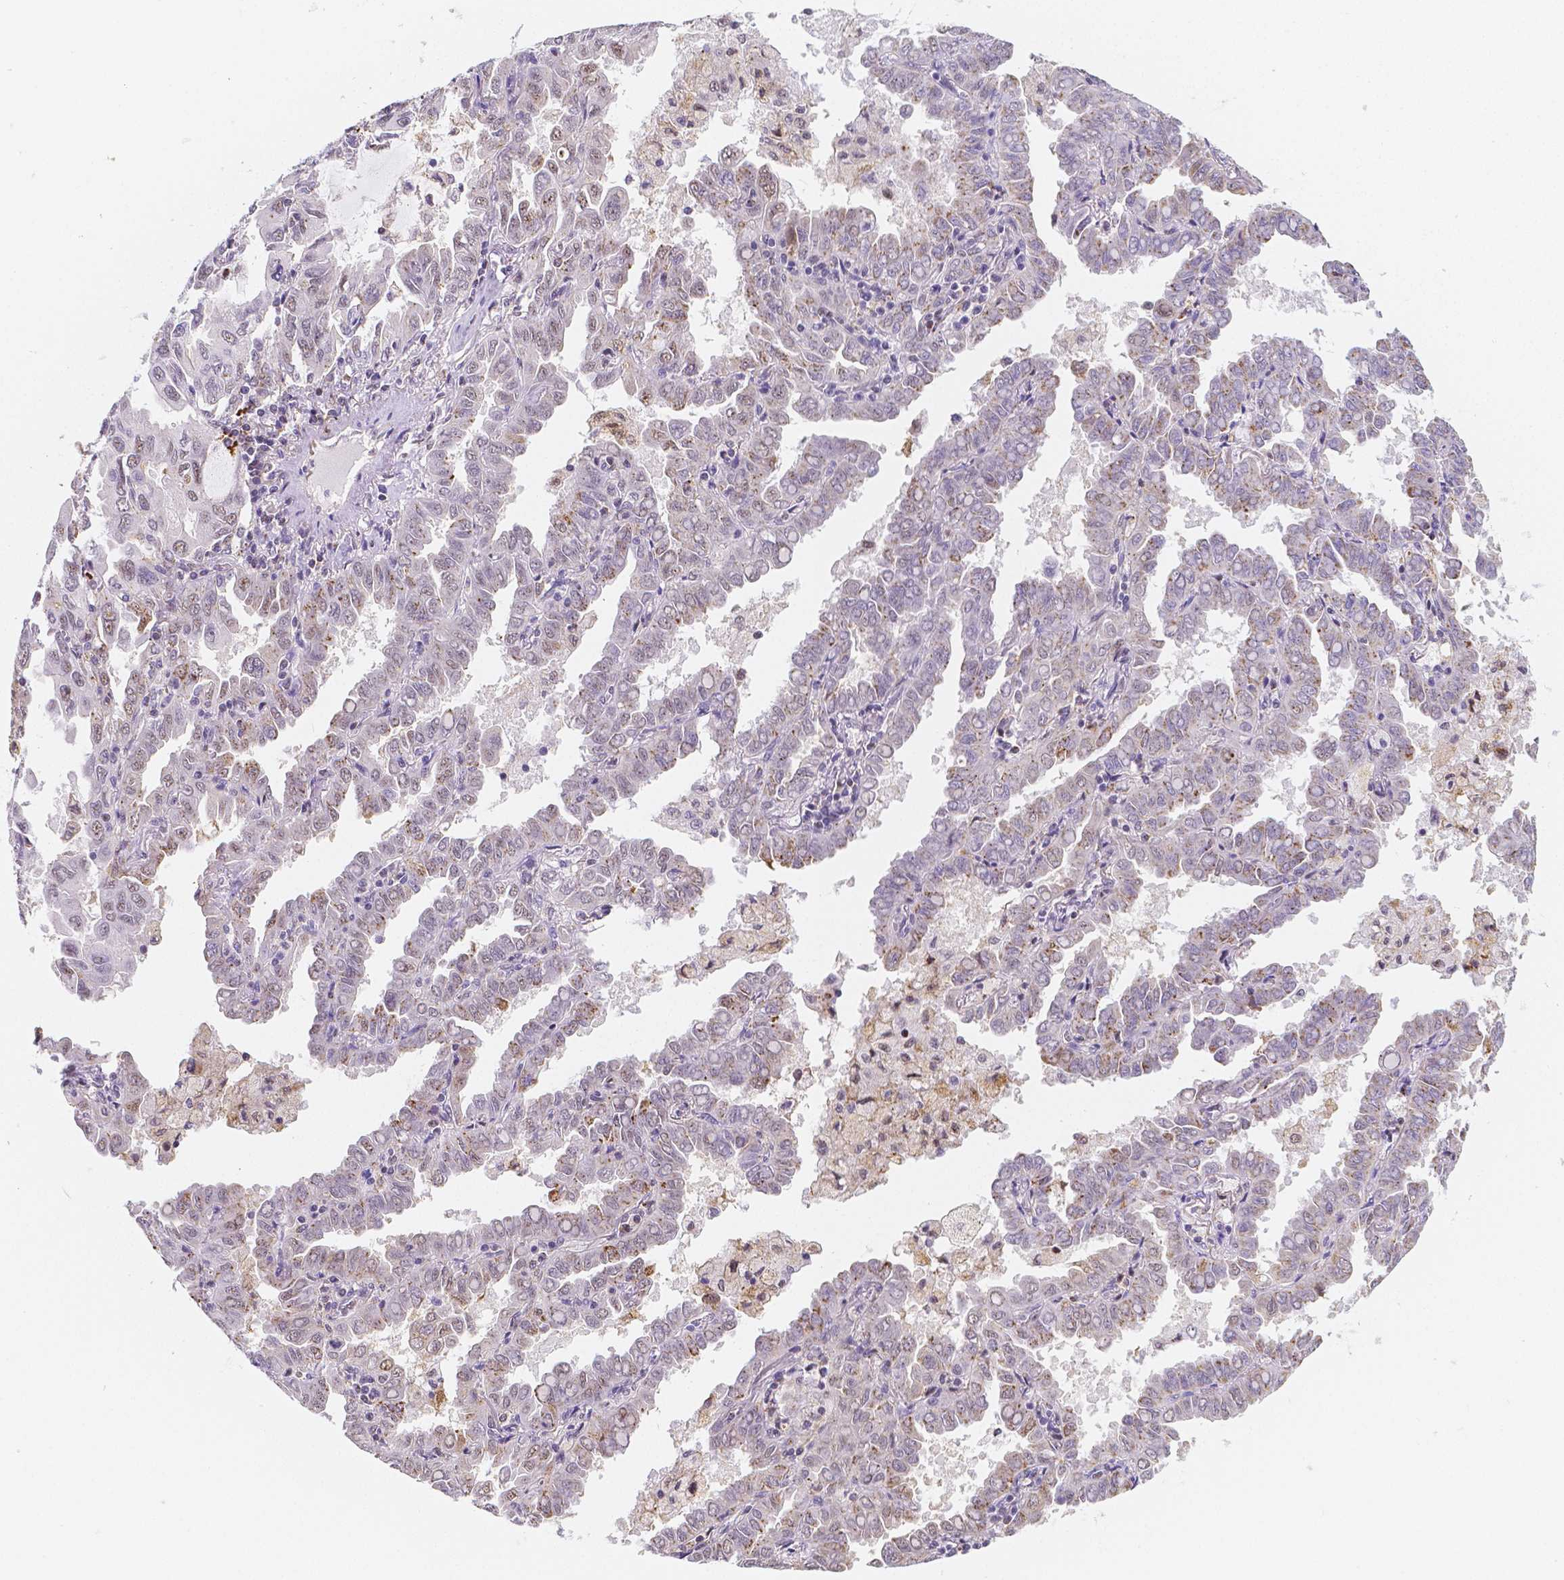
{"staining": {"intensity": "weak", "quantity": "<25%", "location": "cytoplasmic/membranous"}, "tissue": "lung cancer", "cell_type": "Tumor cells", "image_type": "cancer", "snomed": [{"axis": "morphology", "description": "Adenocarcinoma, NOS"}, {"axis": "topography", "description": "Lung"}], "caption": "DAB immunohistochemical staining of adenocarcinoma (lung) exhibits no significant positivity in tumor cells.", "gene": "GABRD", "patient": {"sex": "male", "age": 64}}